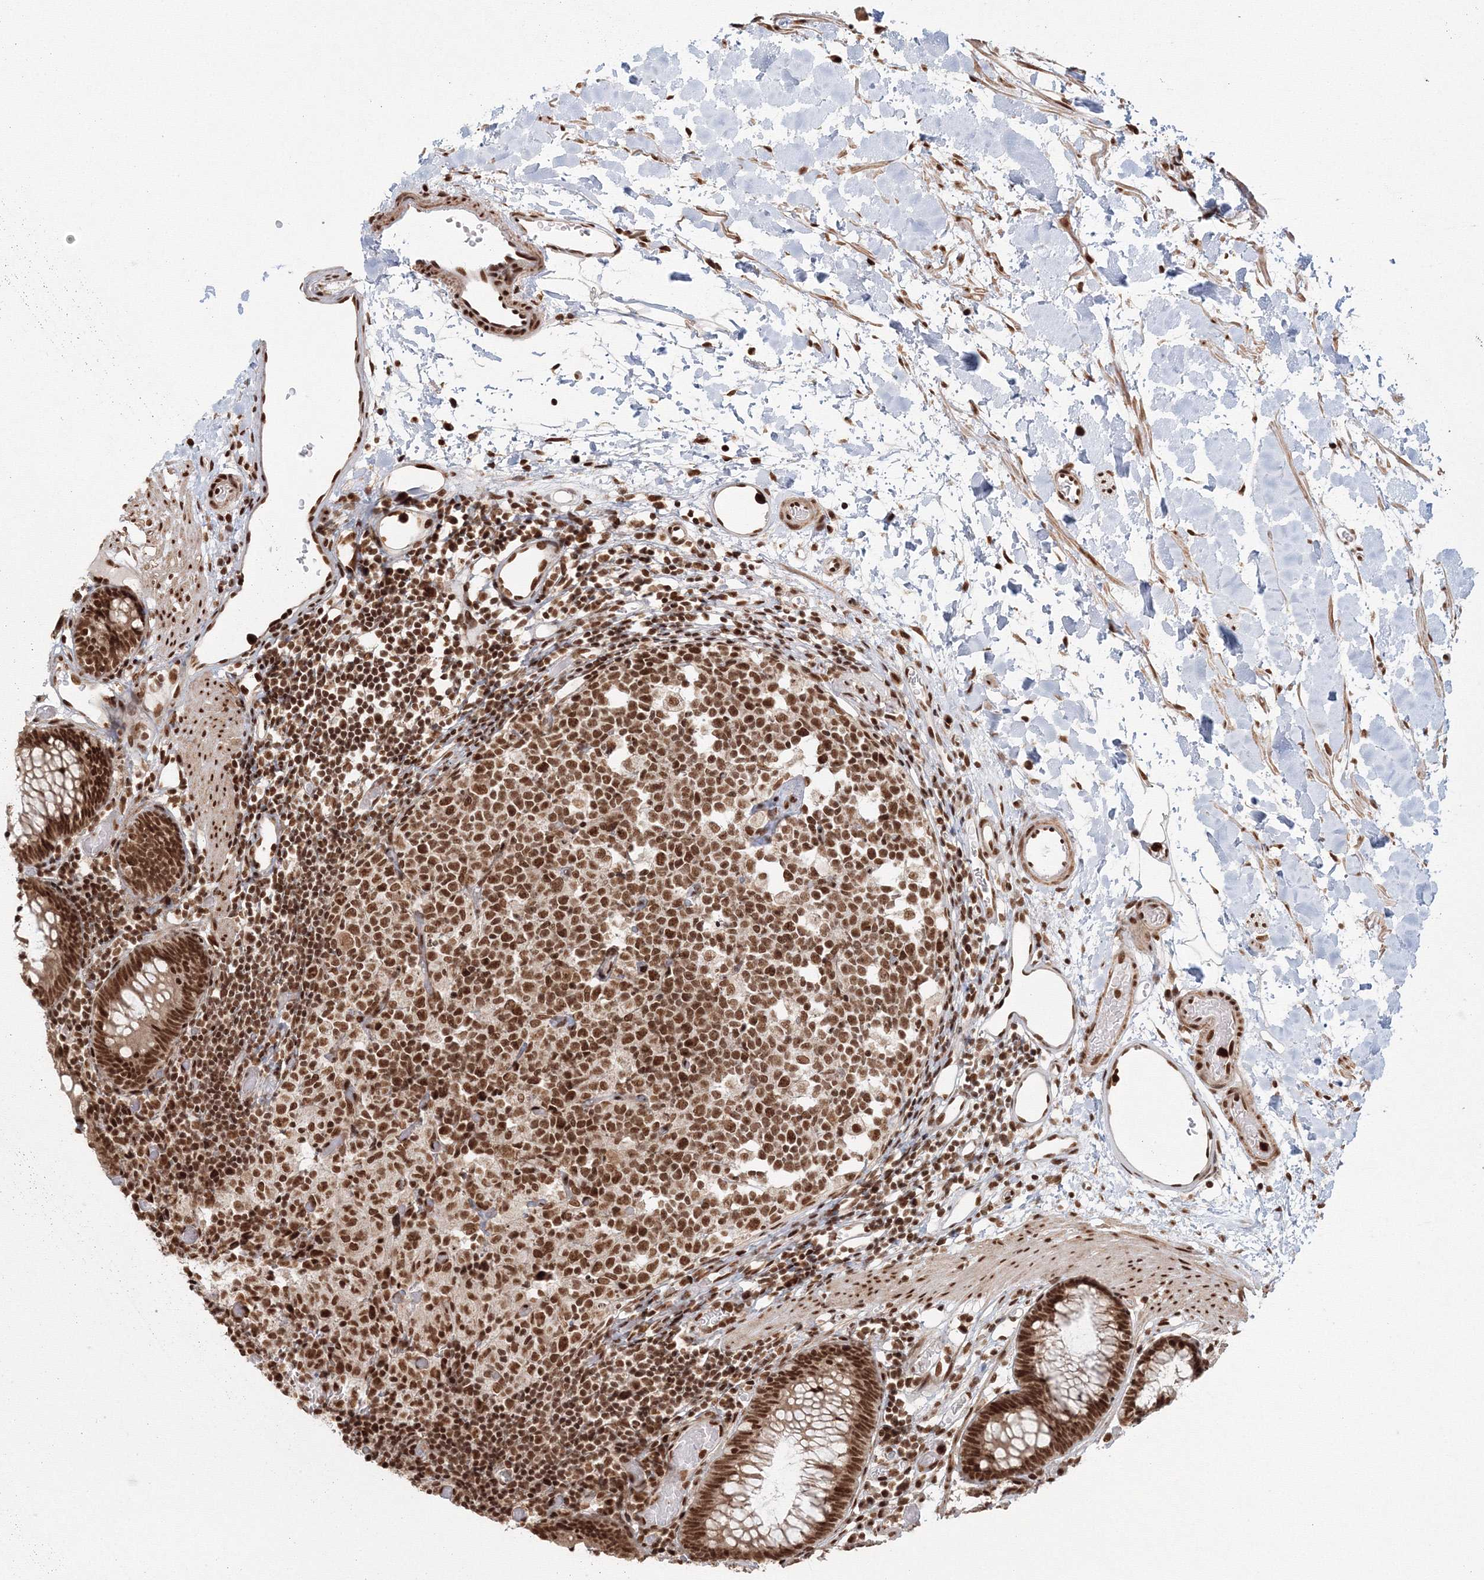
{"staining": {"intensity": "moderate", "quantity": ">75%", "location": "cytoplasmic/membranous,nuclear"}, "tissue": "colon", "cell_type": "Endothelial cells", "image_type": "normal", "snomed": [{"axis": "morphology", "description": "Normal tissue, NOS"}, {"axis": "topography", "description": "Colon"}], "caption": "Colon stained for a protein (brown) reveals moderate cytoplasmic/membranous,nuclear positive staining in approximately >75% of endothelial cells.", "gene": "KIF20A", "patient": {"sex": "male", "age": 14}}